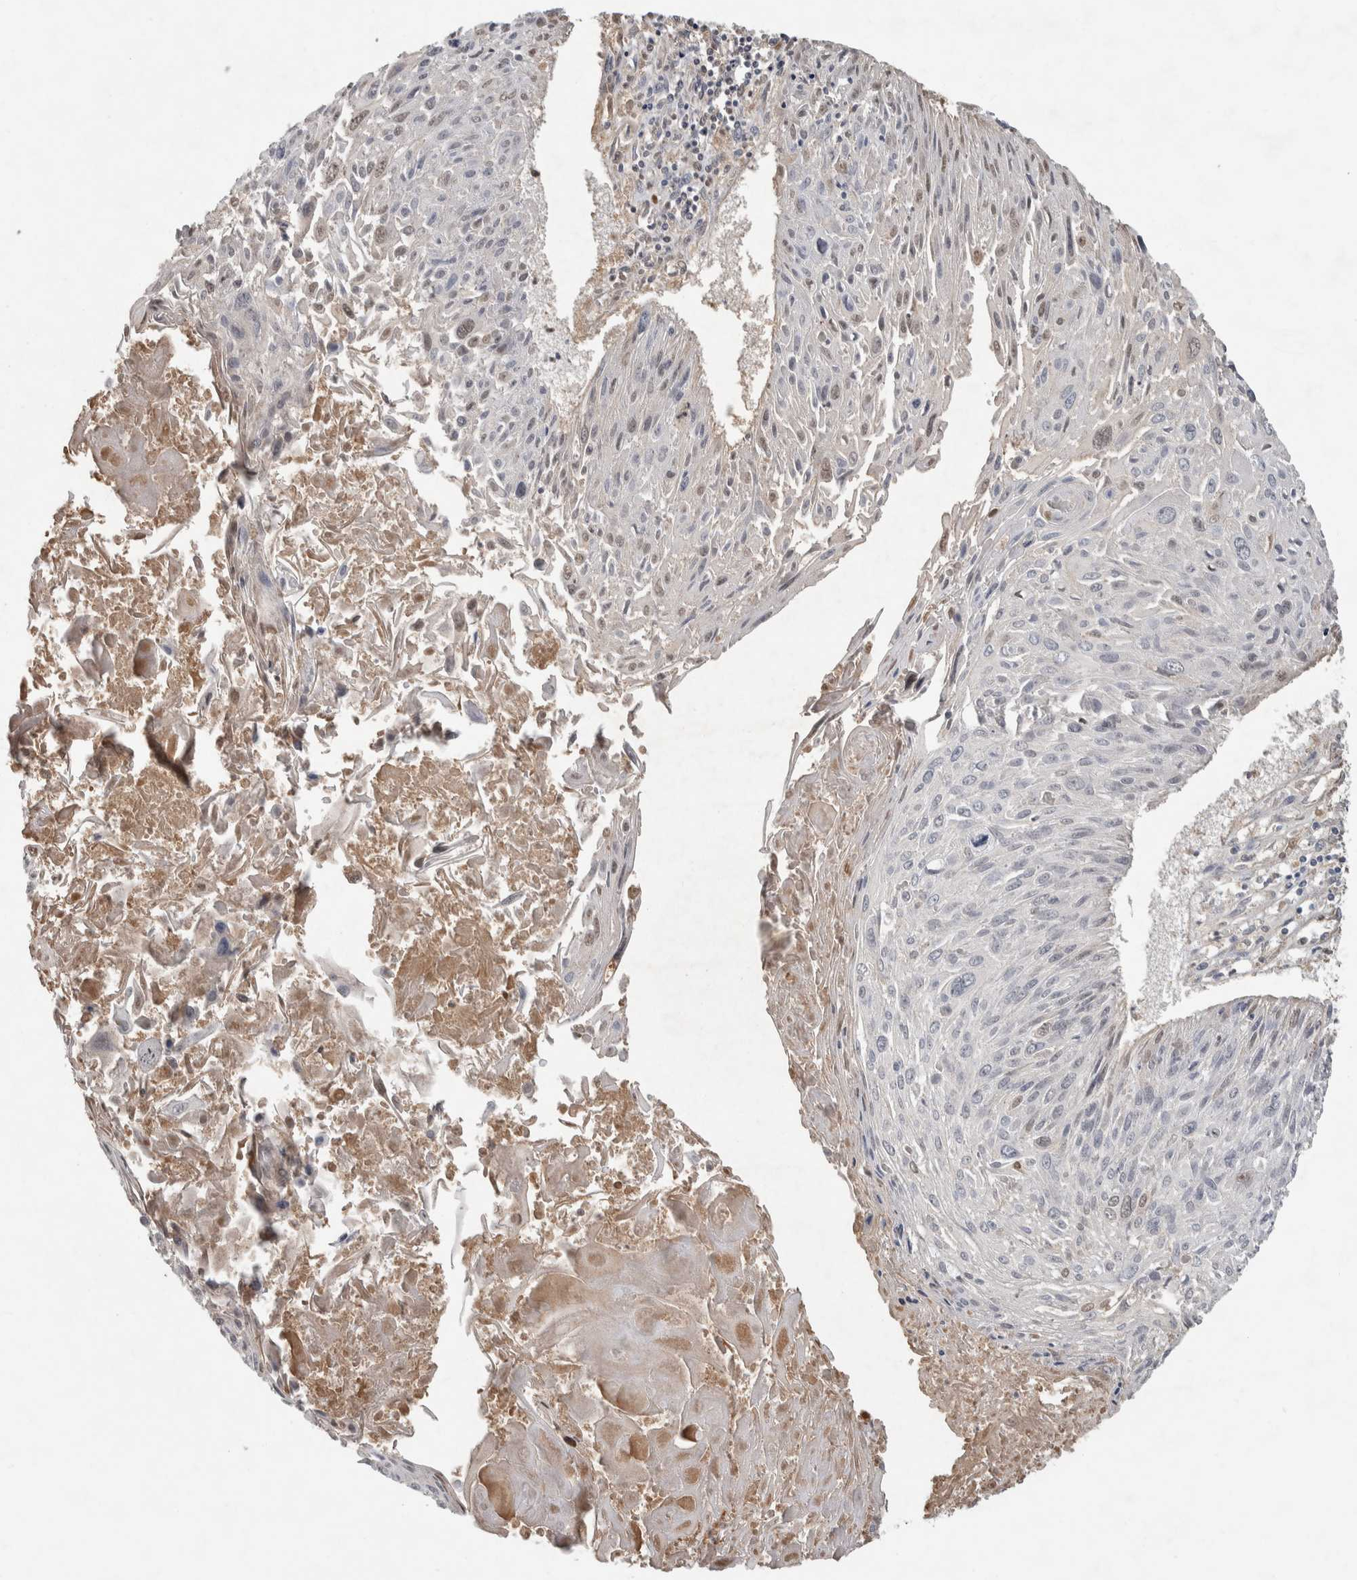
{"staining": {"intensity": "weak", "quantity": "<25%", "location": "nuclear"}, "tissue": "cervical cancer", "cell_type": "Tumor cells", "image_type": "cancer", "snomed": [{"axis": "morphology", "description": "Squamous cell carcinoma, NOS"}, {"axis": "topography", "description": "Cervix"}], "caption": "Tumor cells are negative for protein expression in human cervical squamous cell carcinoma. (Stains: DAB immunohistochemistry with hematoxylin counter stain, Microscopy: brightfield microscopy at high magnification).", "gene": "CHRM3", "patient": {"sex": "female", "age": 51}}